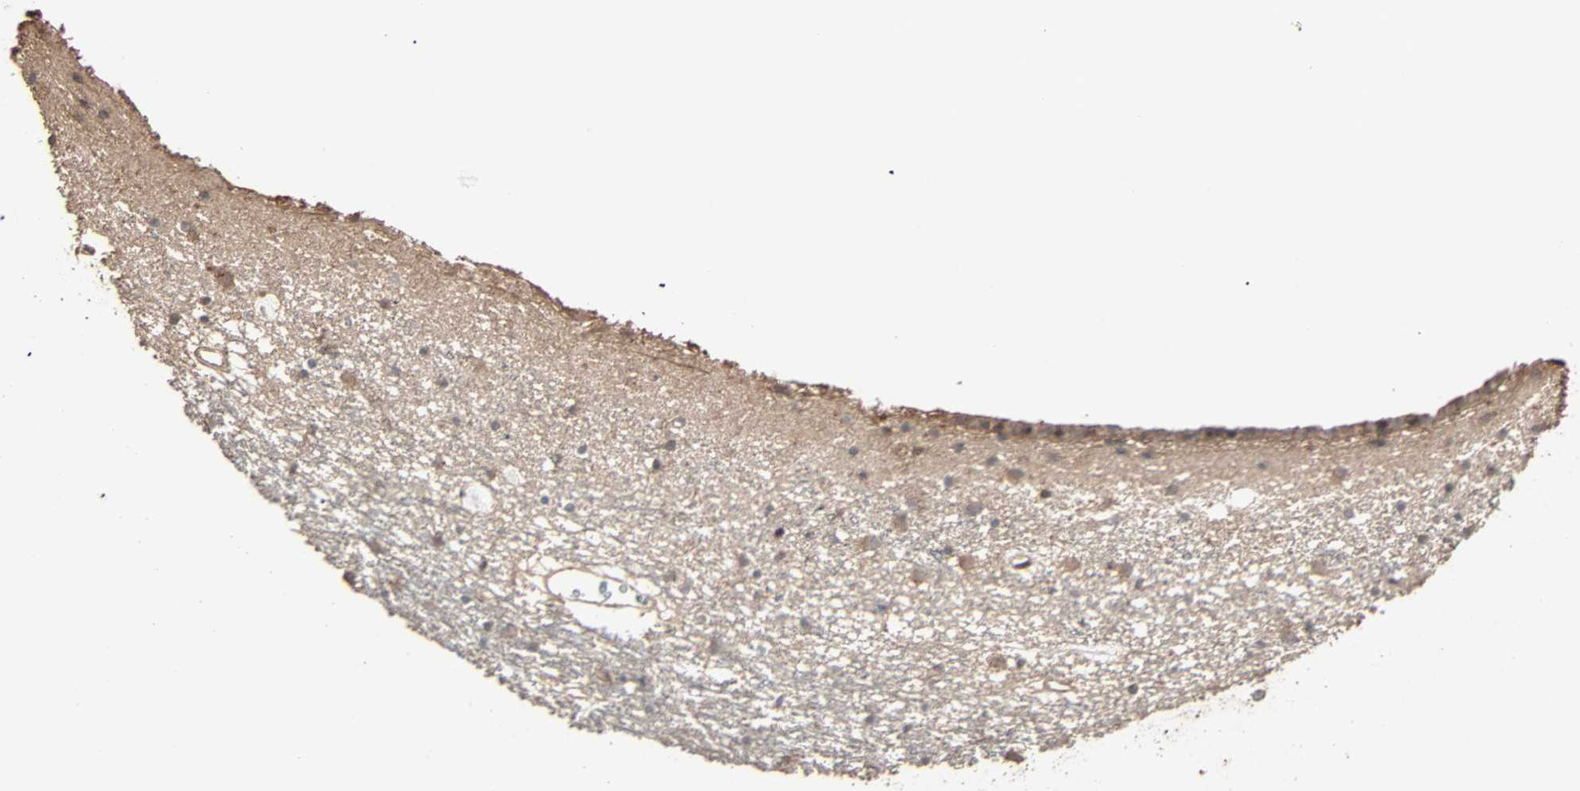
{"staining": {"intensity": "moderate", "quantity": "<25%", "location": "cytoplasmic/membranous"}, "tissue": "caudate", "cell_type": "Glial cells", "image_type": "normal", "snomed": [{"axis": "morphology", "description": "Normal tissue, NOS"}, {"axis": "topography", "description": "Lateral ventricle wall"}], "caption": "About <25% of glial cells in benign human caudate demonstrate moderate cytoplasmic/membranous protein expression as visualized by brown immunohistochemical staining.", "gene": "CALCRL", "patient": {"sex": "male", "age": 45}}